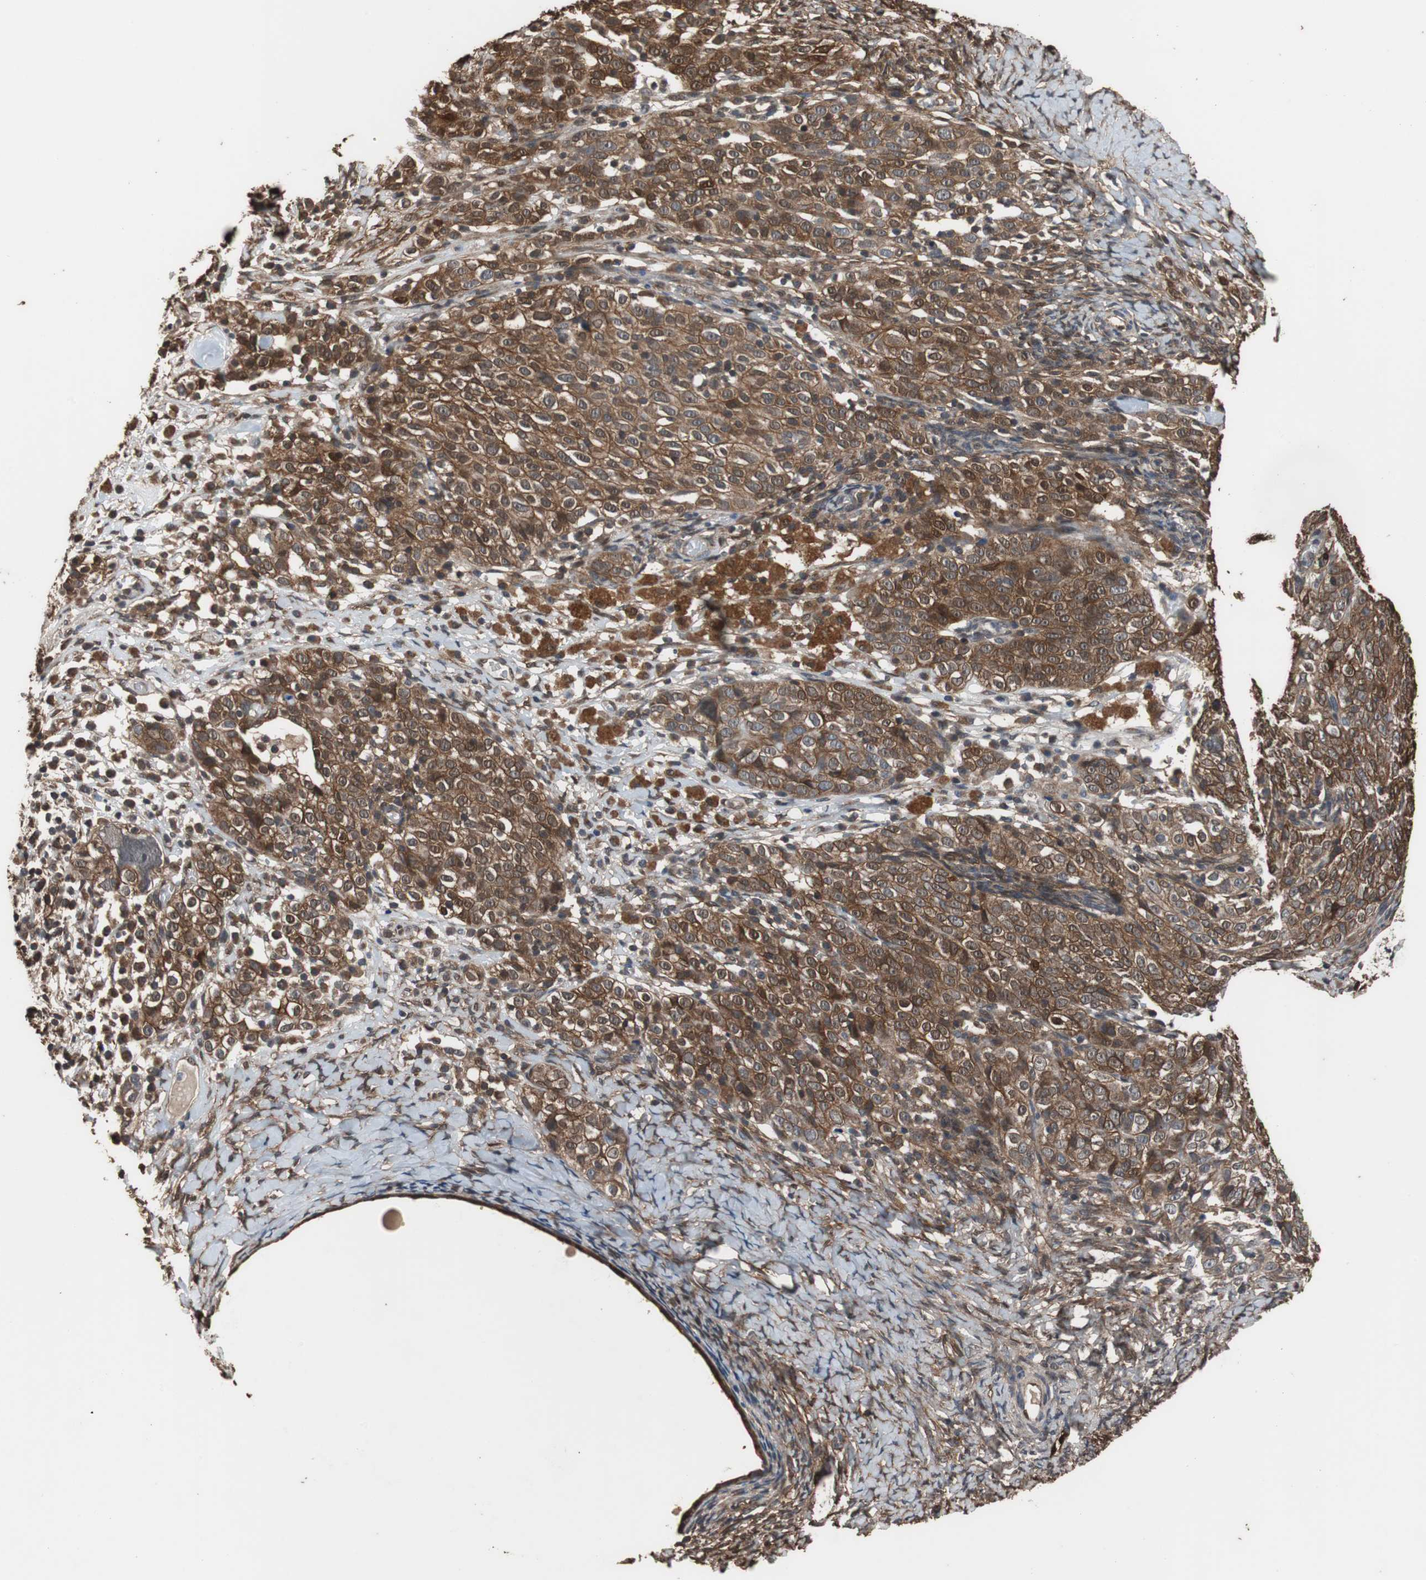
{"staining": {"intensity": "moderate", "quantity": ">75%", "location": "cytoplasmic/membranous,nuclear"}, "tissue": "ovarian cancer", "cell_type": "Tumor cells", "image_type": "cancer", "snomed": [{"axis": "morphology", "description": "Normal tissue, NOS"}, {"axis": "morphology", "description": "Cystadenocarcinoma, serous, NOS"}, {"axis": "topography", "description": "Ovary"}], "caption": "DAB (3,3'-diaminobenzidine) immunohistochemical staining of human ovarian serous cystadenocarcinoma exhibits moderate cytoplasmic/membranous and nuclear protein positivity in approximately >75% of tumor cells.", "gene": "NDRG1", "patient": {"sex": "female", "age": 62}}